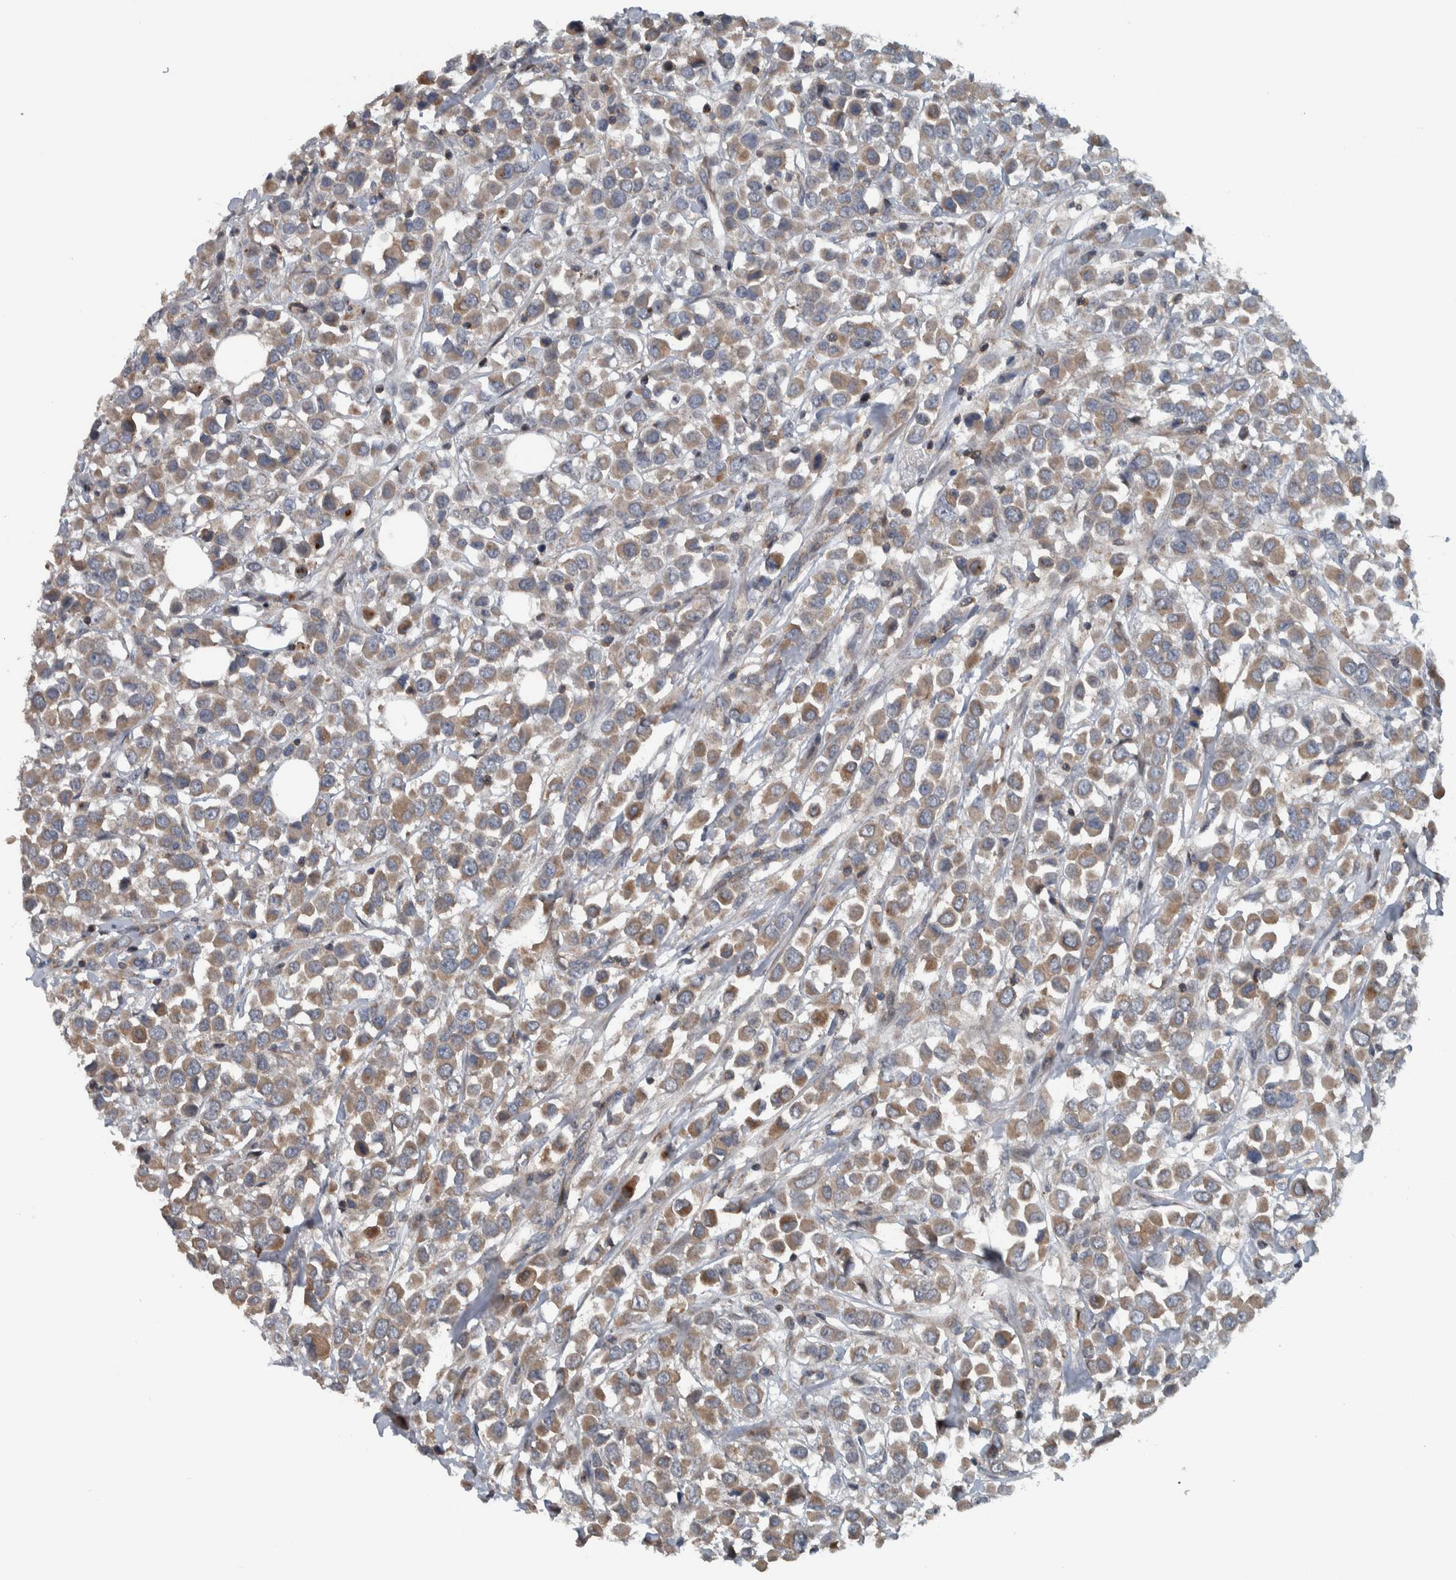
{"staining": {"intensity": "weak", "quantity": ">75%", "location": "cytoplasmic/membranous"}, "tissue": "breast cancer", "cell_type": "Tumor cells", "image_type": "cancer", "snomed": [{"axis": "morphology", "description": "Duct carcinoma"}, {"axis": "topography", "description": "Breast"}], "caption": "IHC photomicrograph of human breast invasive ductal carcinoma stained for a protein (brown), which exhibits low levels of weak cytoplasmic/membranous positivity in approximately >75% of tumor cells.", "gene": "BAIAP2L1", "patient": {"sex": "female", "age": 61}}